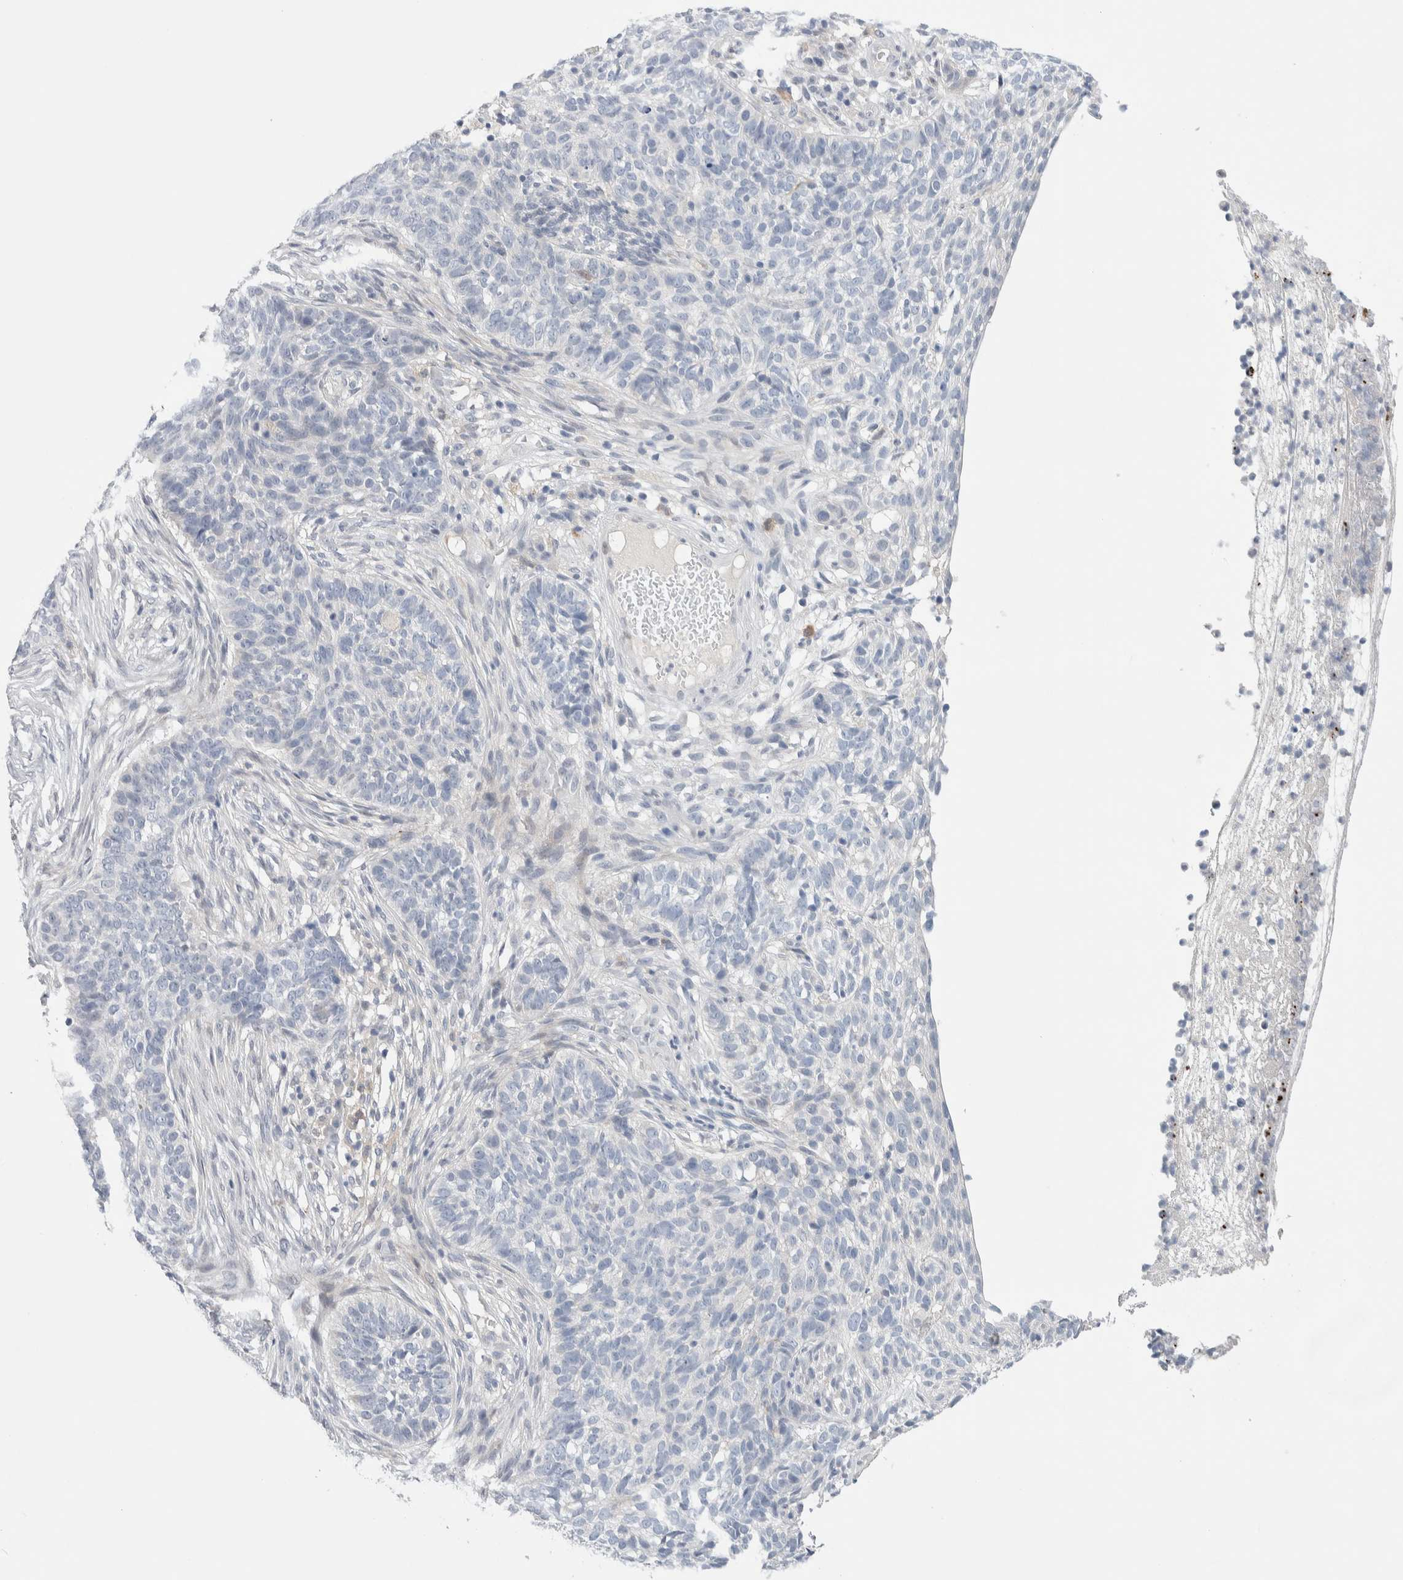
{"staining": {"intensity": "negative", "quantity": "none", "location": "none"}, "tissue": "skin cancer", "cell_type": "Tumor cells", "image_type": "cancer", "snomed": [{"axis": "morphology", "description": "Basal cell carcinoma"}, {"axis": "topography", "description": "Skin"}], "caption": "Immunohistochemistry histopathology image of neoplastic tissue: human skin cancer stained with DAB displays no significant protein staining in tumor cells.", "gene": "DNAJB6", "patient": {"sex": "male", "age": 85}}